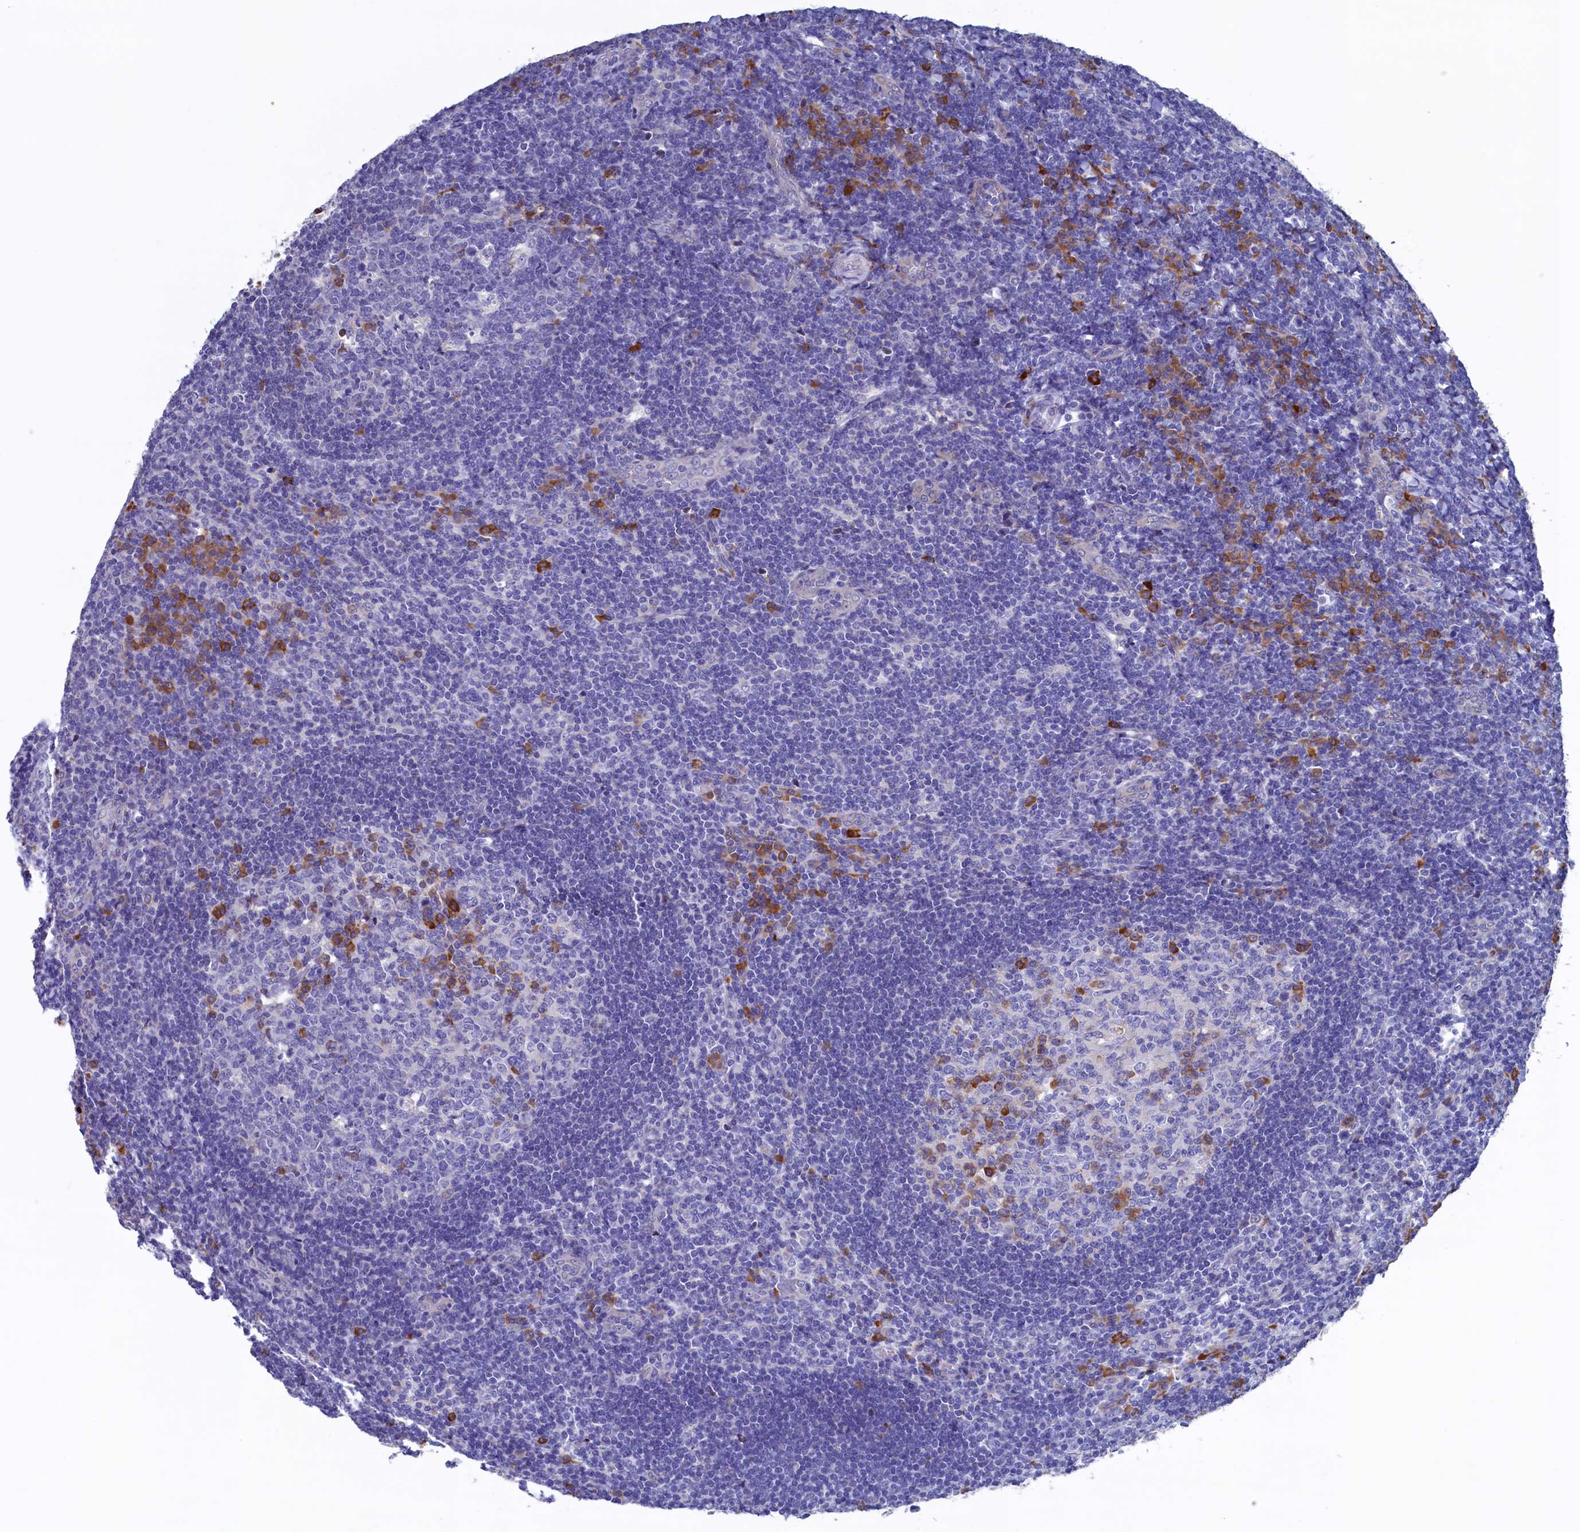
{"staining": {"intensity": "strong", "quantity": "<25%", "location": "cytoplasmic/membranous"}, "tissue": "tonsil", "cell_type": "Germinal center cells", "image_type": "normal", "snomed": [{"axis": "morphology", "description": "Normal tissue, NOS"}, {"axis": "topography", "description": "Tonsil"}], "caption": "Protein staining of benign tonsil displays strong cytoplasmic/membranous expression in approximately <25% of germinal center cells. The staining was performed using DAB (3,3'-diaminobenzidine) to visualize the protein expression in brown, while the nuclei were stained in blue with hematoxylin (Magnification: 20x).", "gene": "CBLIF", "patient": {"sex": "male", "age": 17}}